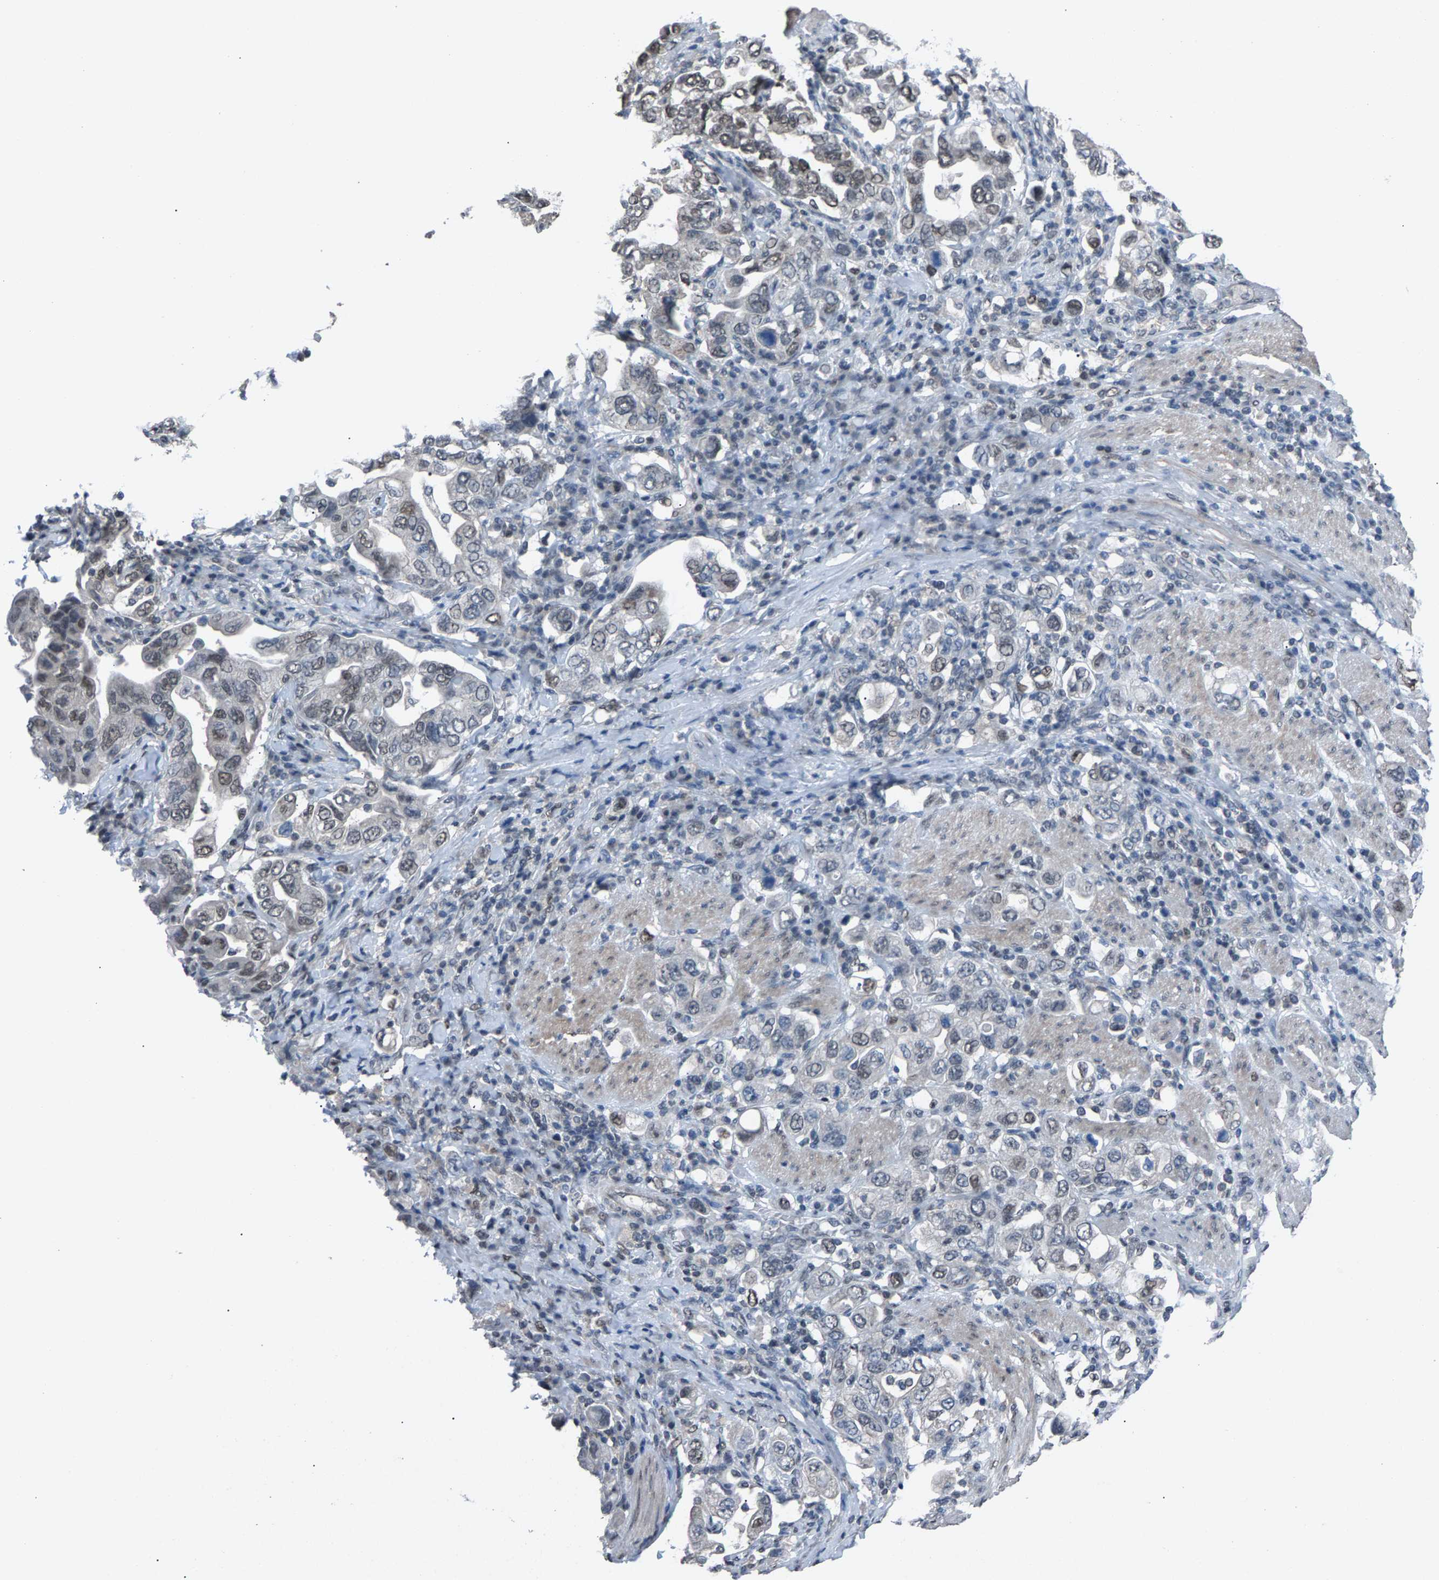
{"staining": {"intensity": "weak", "quantity": "25%-75%", "location": "nuclear"}, "tissue": "stomach cancer", "cell_type": "Tumor cells", "image_type": "cancer", "snomed": [{"axis": "morphology", "description": "Adenocarcinoma, NOS"}, {"axis": "topography", "description": "Stomach, upper"}], "caption": "A brown stain highlights weak nuclear staining of a protein in stomach adenocarcinoma tumor cells.", "gene": "ZNF276", "patient": {"sex": "male", "age": 62}}